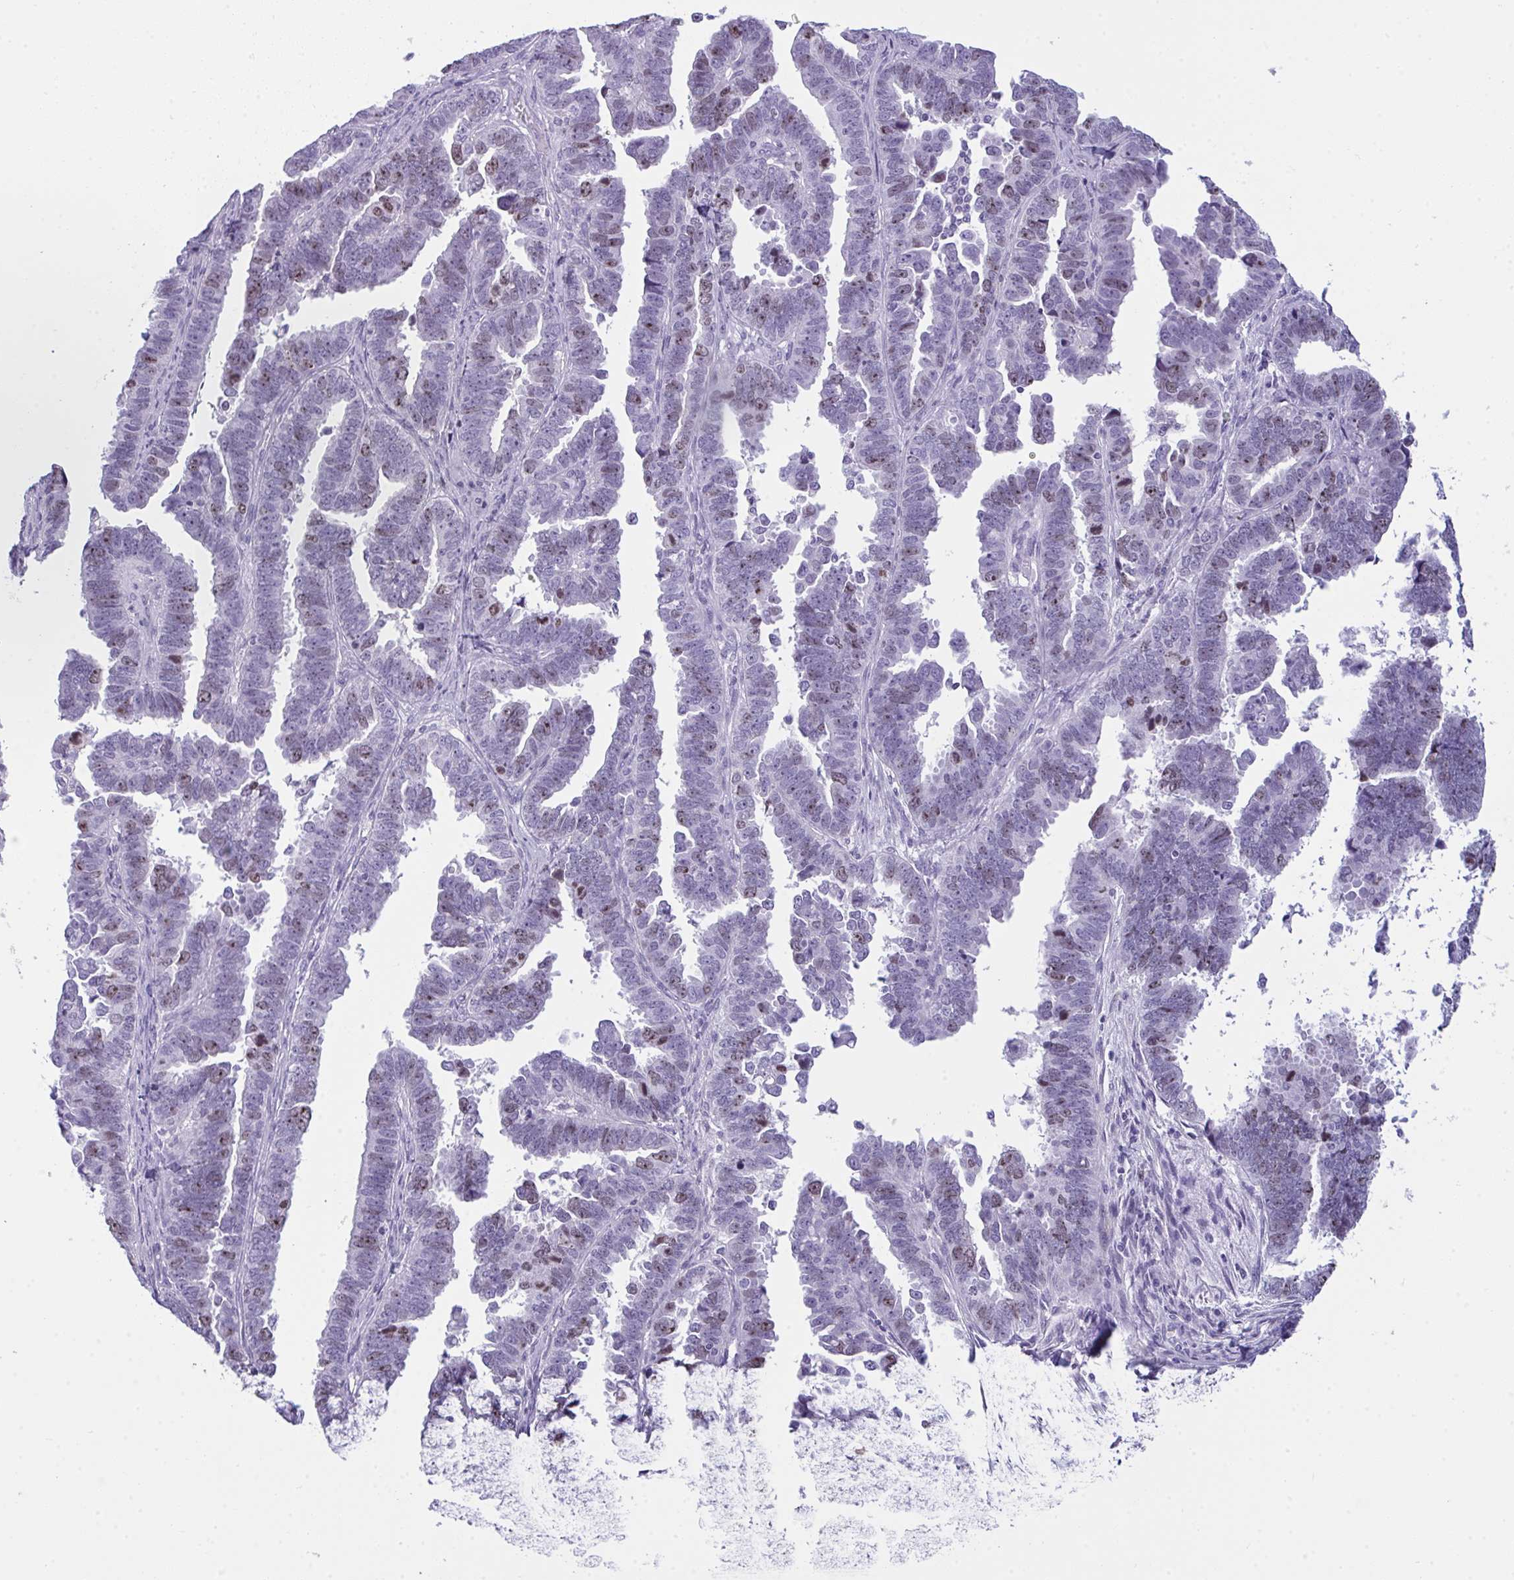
{"staining": {"intensity": "moderate", "quantity": "25%-75%", "location": "nuclear"}, "tissue": "endometrial cancer", "cell_type": "Tumor cells", "image_type": "cancer", "snomed": [{"axis": "morphology", "description": "Adenocarcinoma, NOS"}, {"axis": "topography", "description": "Endometrium"}], "caption": "This image reveals immunohistochemistry (IHC) staining of human endometrial adenocarcinoma, with medium moderate nuclear positivity in about 25%-75% of tumor cells.", "gene": "SUZ12", "patient": {"sex": "female", "age": 75}}